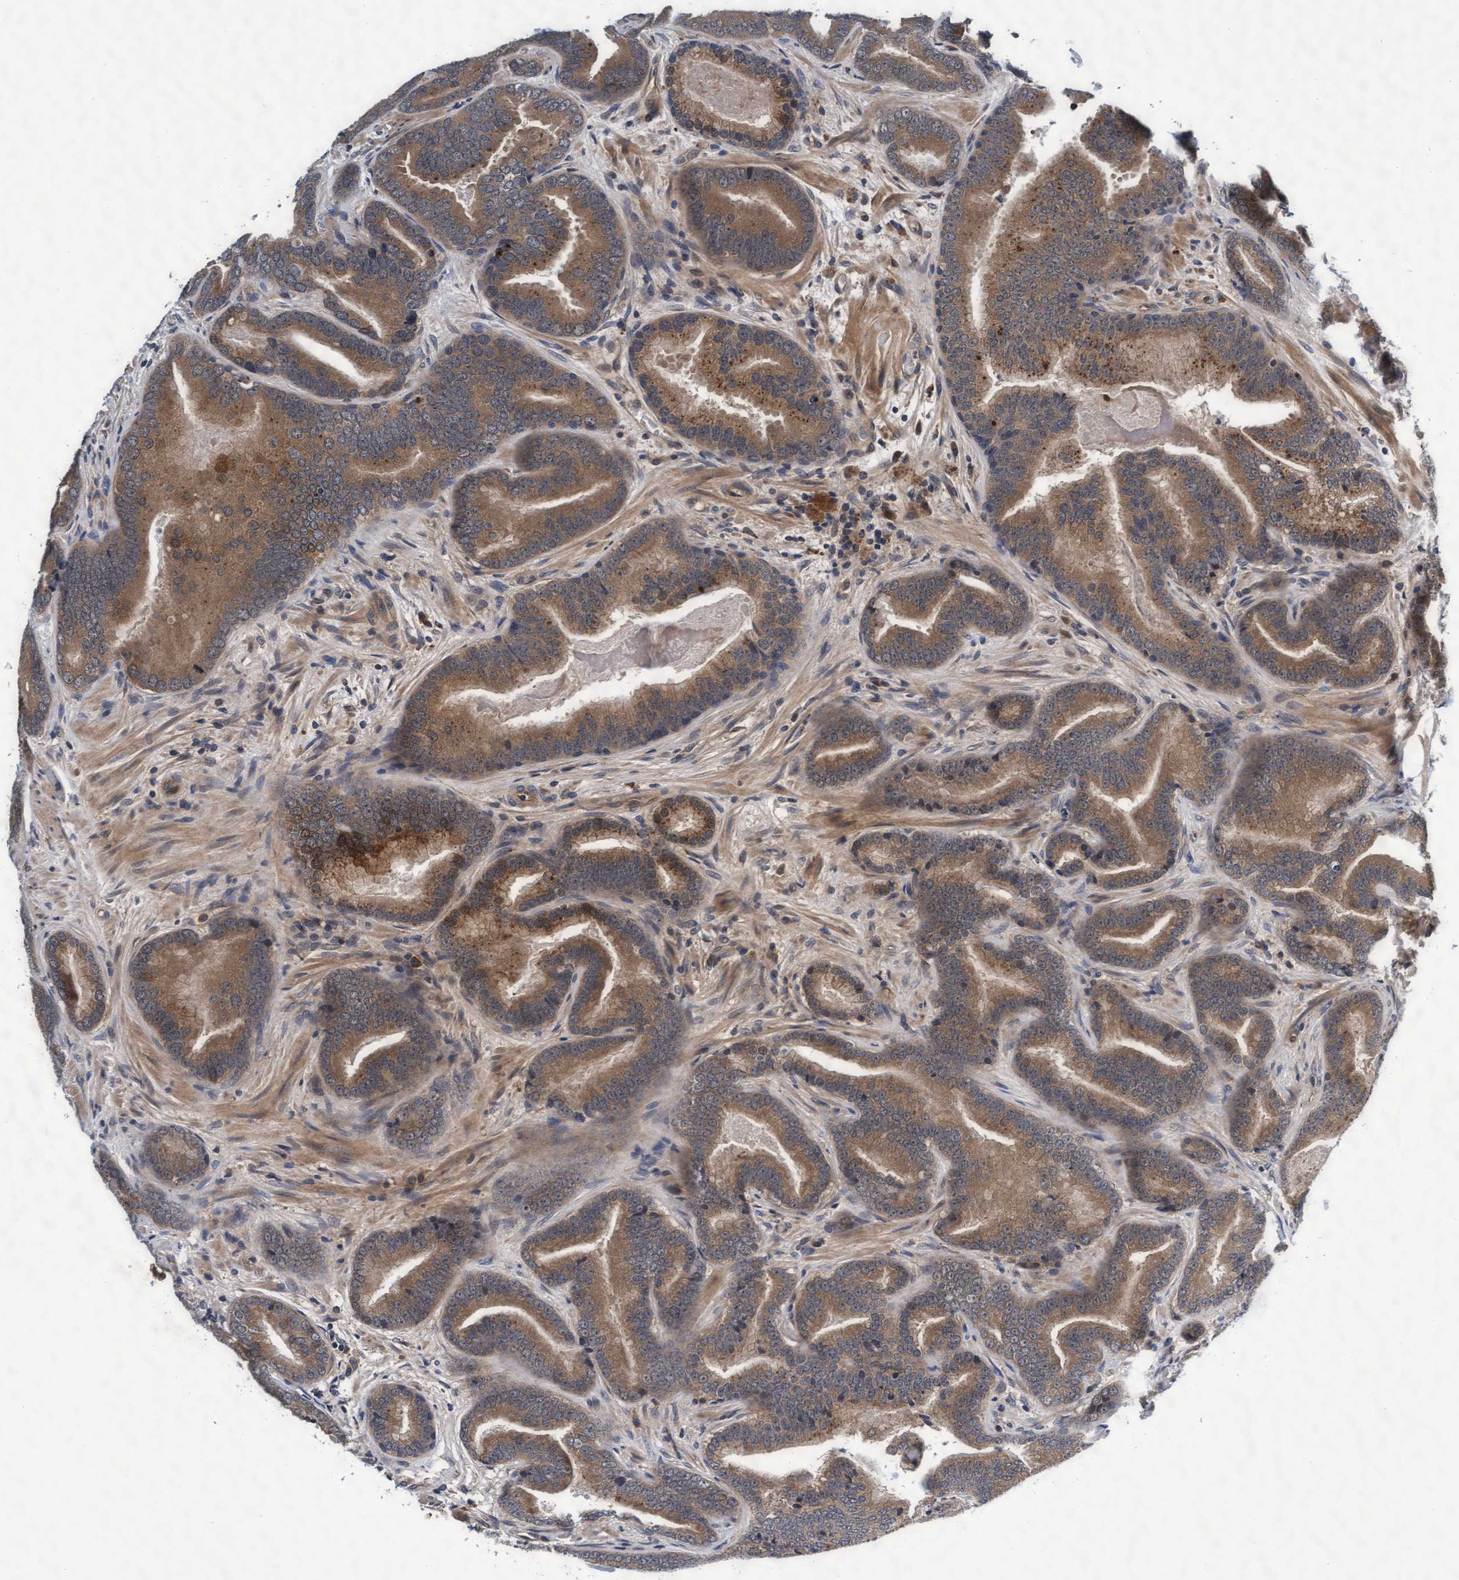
{"staining": {"intensity": "moderate", "quantity": ">75%", "location": "cytoplasmic/membranous"}, "tissue": "prostate cancer", "cell_type": "Tumor cells", "image_type": "cancer", "snomed": [{"axis": "morphology", "description": "Adenocarcinoma, High grade"}, {"axis": "topography", "description": "Prostate"}], "caption": "High-magnification brightfield microscopy of prostate high-grade adenocarcinoma stained with DAB (3,3'-diaminobenzidine) (brown) and counterstained with hematoxylin (blue). tumor cells exhibit moderate cytoplasmic/membranous positivity is present in about>75% of cells.", "gene": "EFCAB13", "patient": {"sex": "male", "age": 55}}